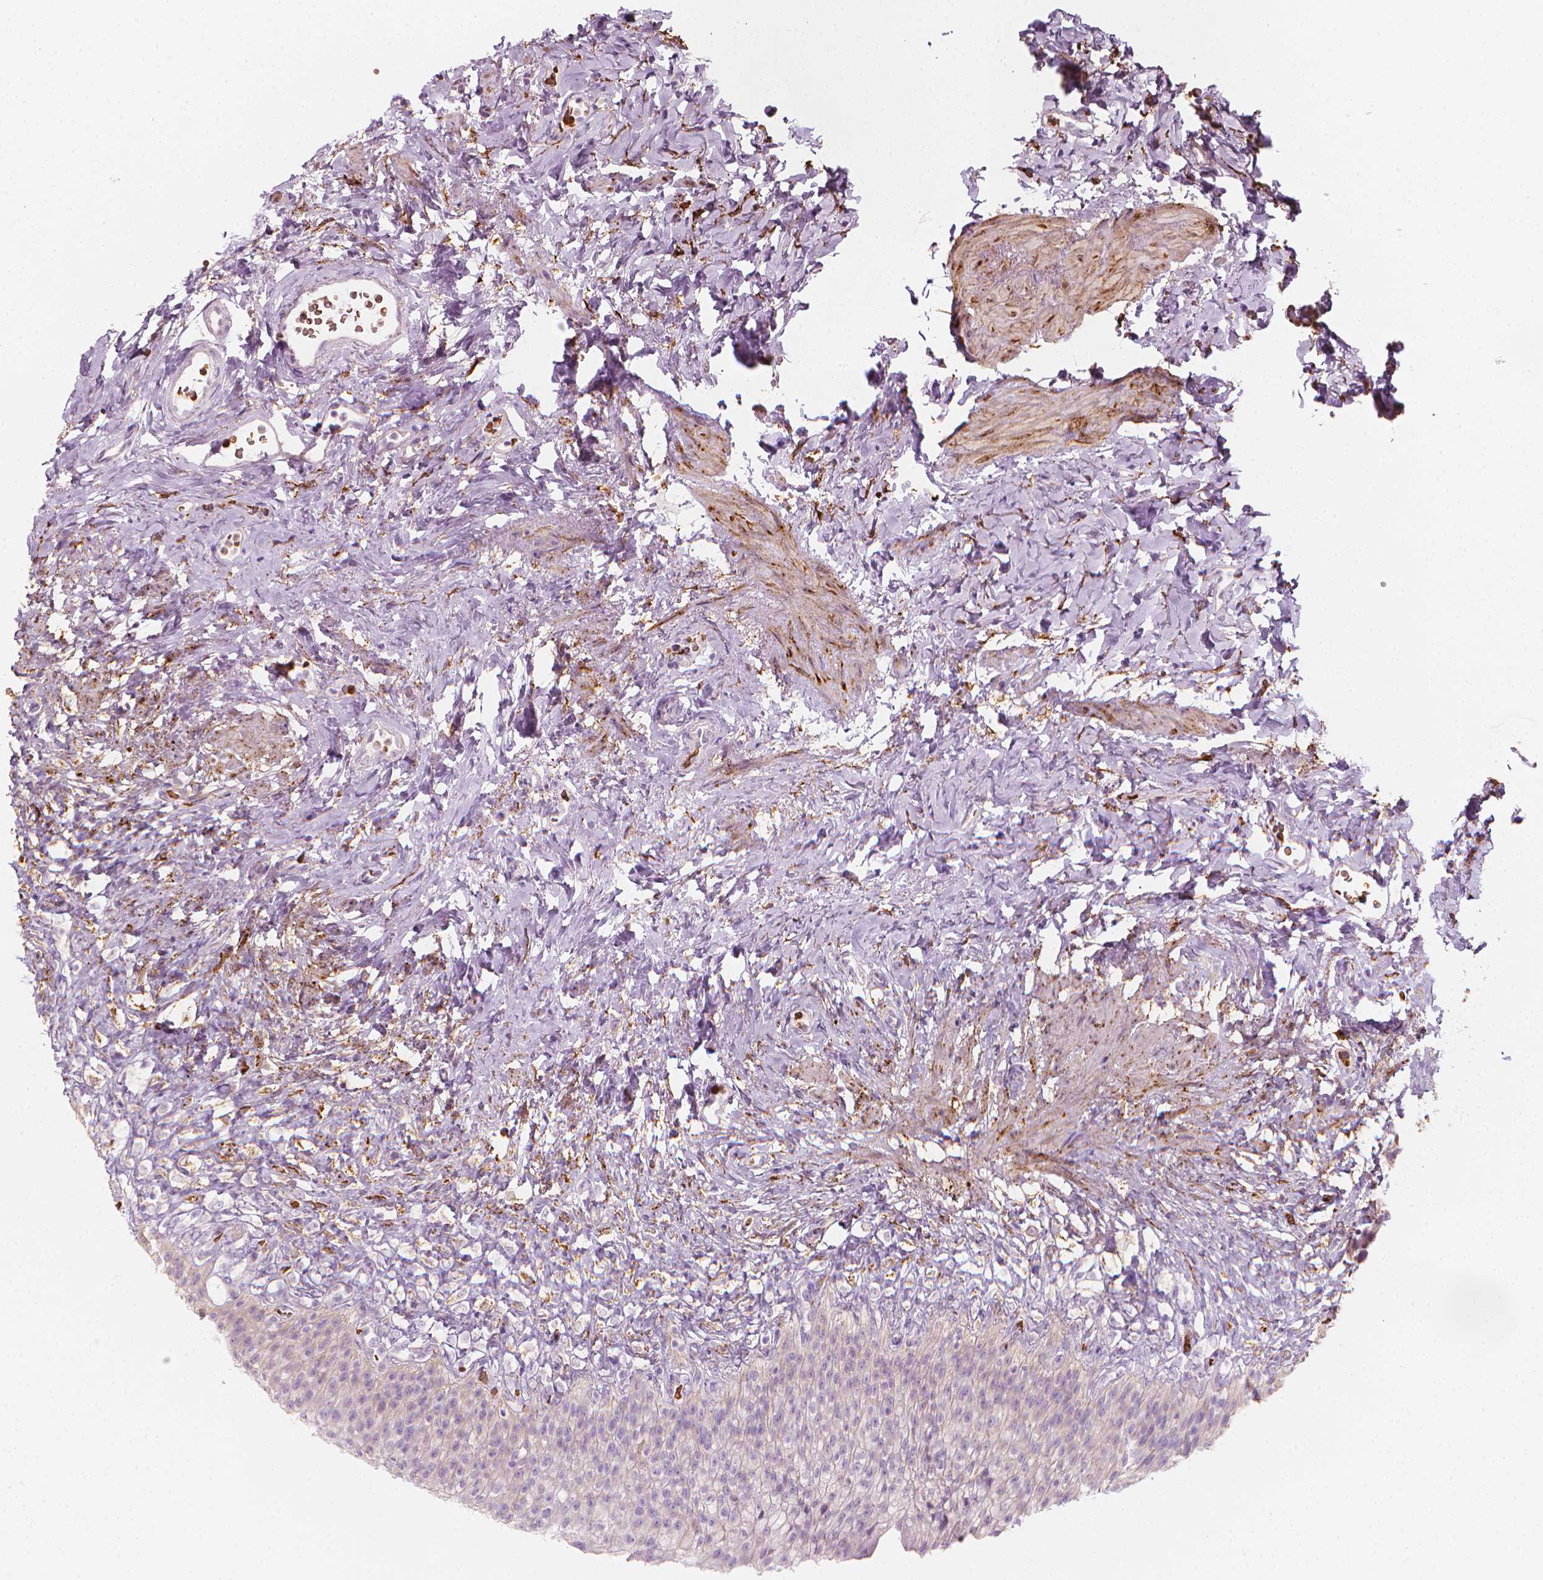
{"staining": {"intensity": "negative", "quantity": "none", "location": "none"}, "tissue": "urinary bladder", "cell_type": "Urothelial cells", "image_type": "normal", "snomed": [{"axis": "morphology", "description": "Normal tissue, NOS"}, {"axis": "topography", "description": "Urinary bladder"}, {"axis": "topography", "description": "Prostate"}], "caption": "Immunohistochemistry of normal human urinary bladder demonstrates no staining in urothelial cells. (Brightfield microscopy of DAB immunohistochemistry (IHC) at high magnification).", "gene": "CES1", "patient": {"sex": "male", "age": 76}}